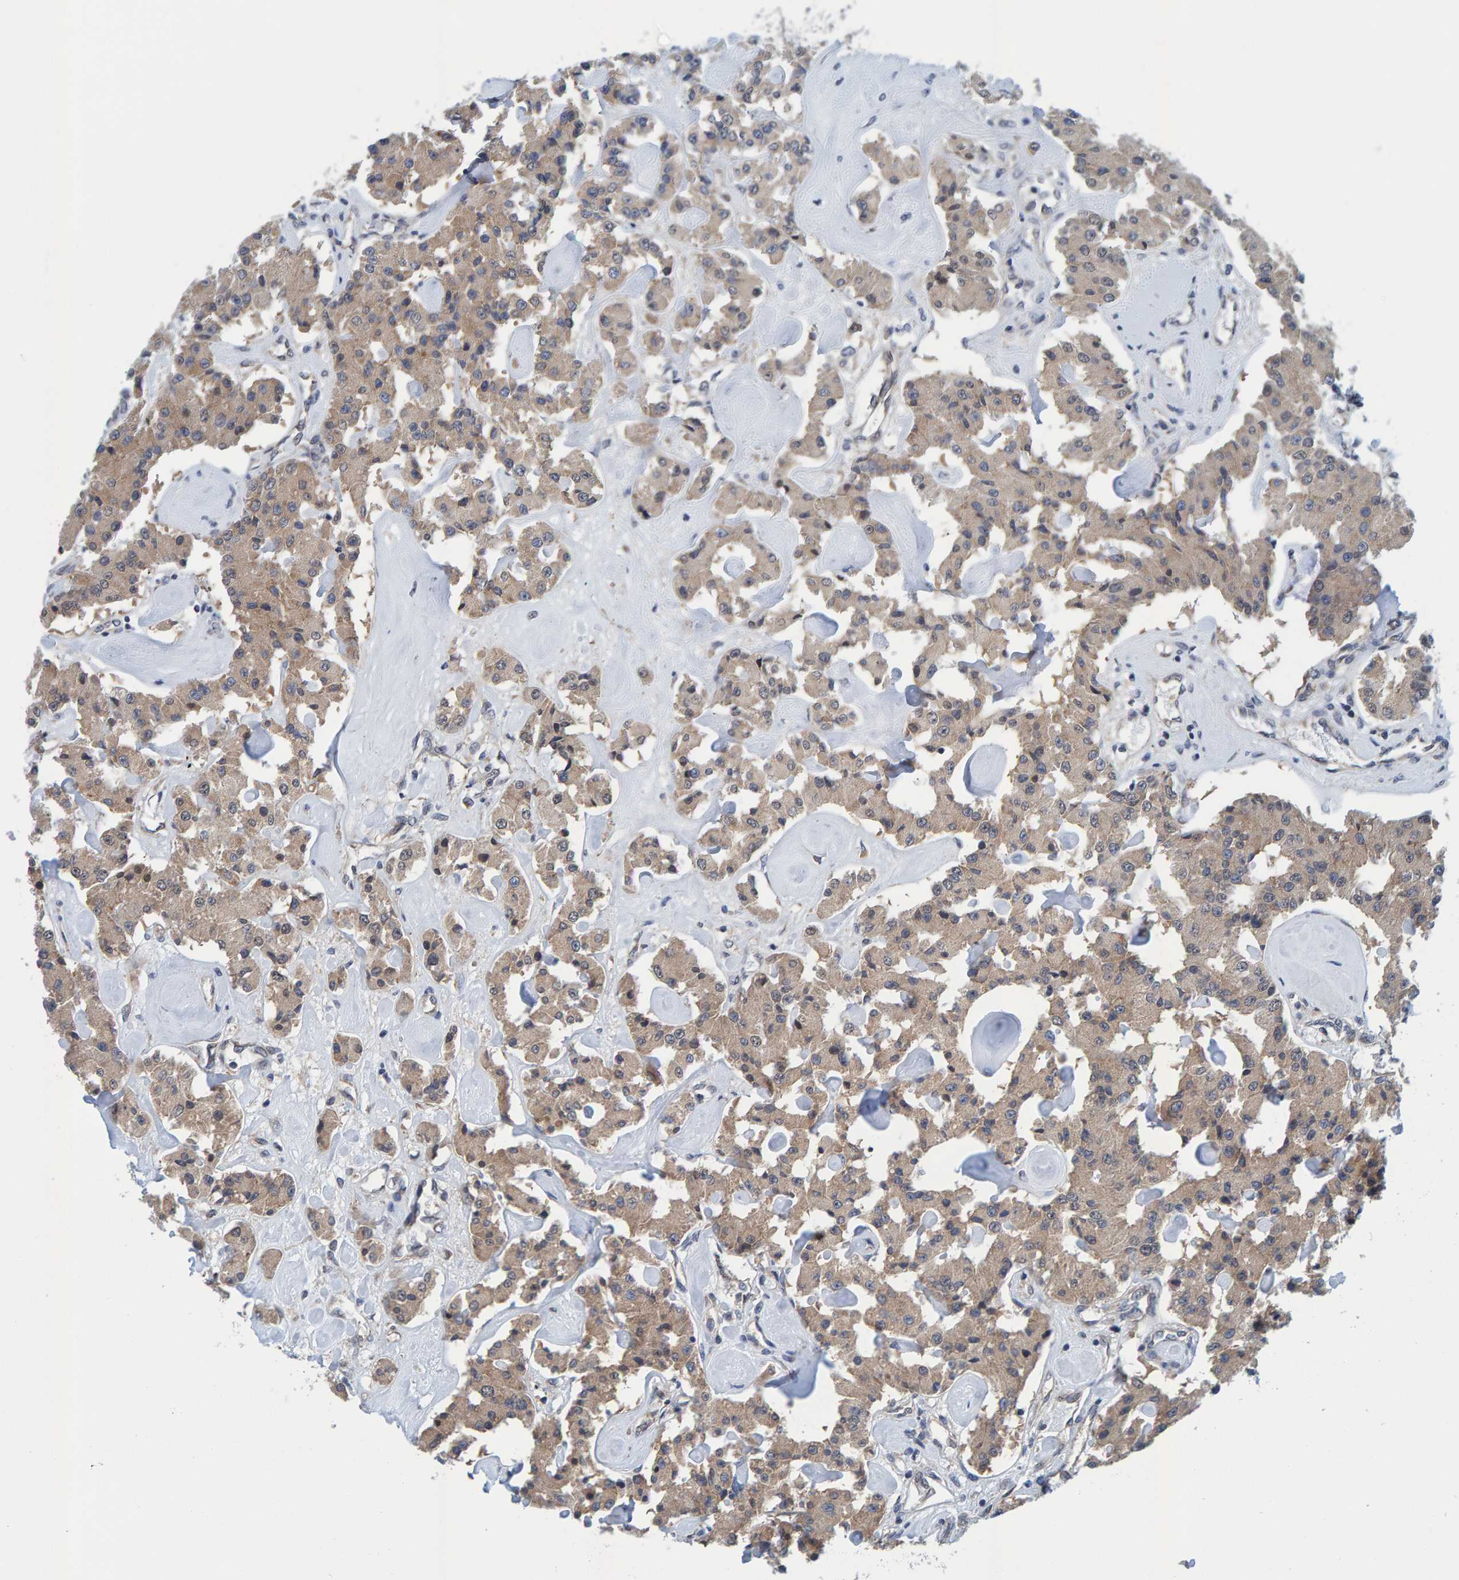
{"staining": {"intensity": "weak", "quantity": ">75%", "location": "cytoplasmic/membranous"}, "tissue": "carcinoid", "cell_type": "Tumor cells", "image_type": "cancer", "snomed": [{"axis": "morphology", "description": "Carcinoid, malignant, NOS"}, {"axis": "topography", "description": "Pancreas"}], "caption": "A brown stain shows weak cytoplasmic/membranous expression of a protein in human carcinoid tumor cells.", "gene": "SCRN2", "patient": {"sex": "male", "age": 41}}